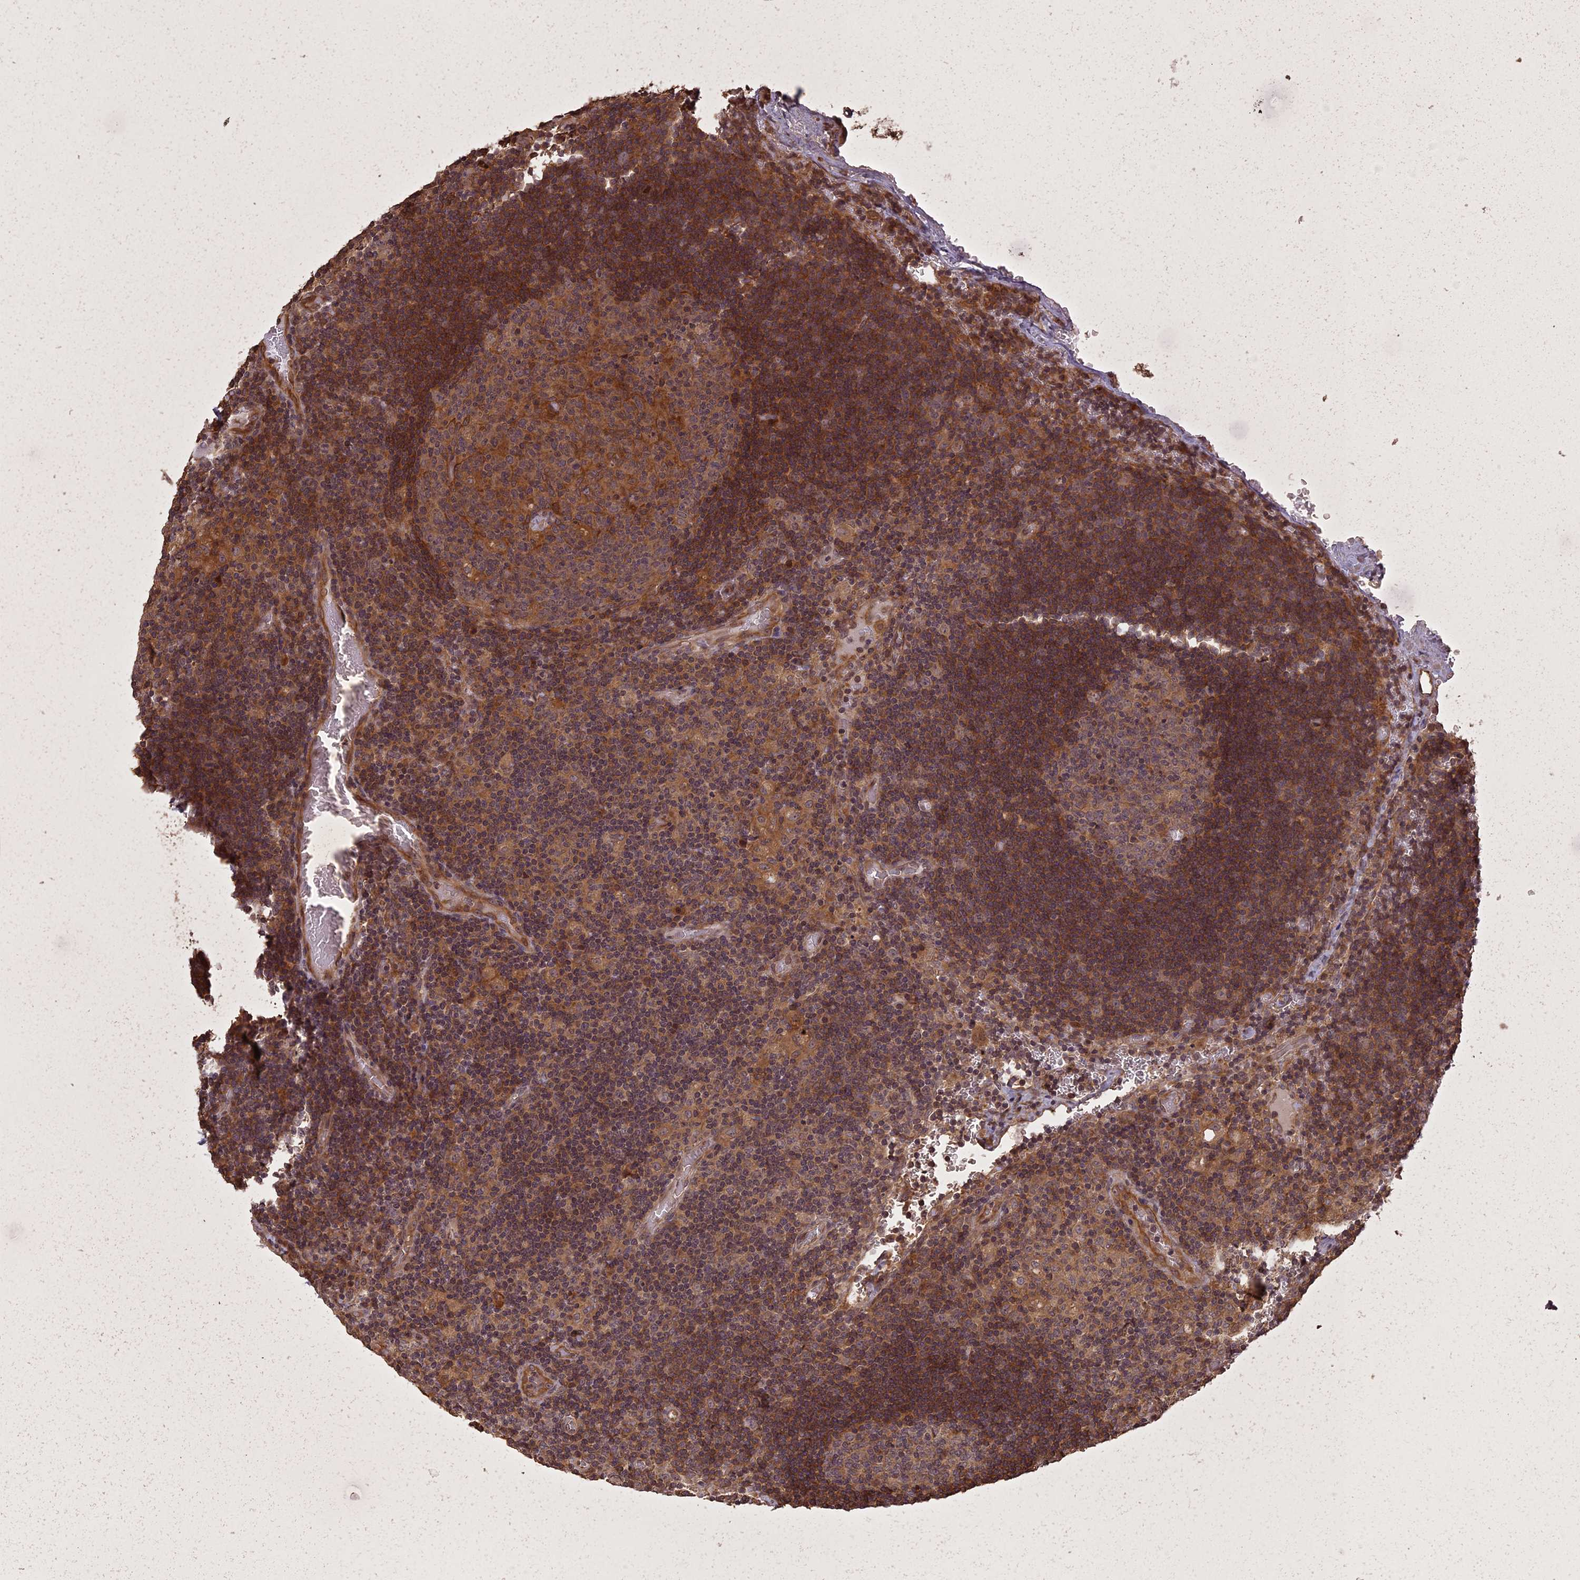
{"staining": {"intensity": "moderate", "quantity": "25%-75%", "location": "cytoplasmic/membranous"}, "tissue": "lymph node", "cell_type": "Germinal center cells", "image_type": "normal", "snomed": [{"axis": "morphology", "description": "Normal tissue, NOS"}, {"axis": "topography", "description": "Lymph node"}], "caption": "IHC (DAB) staining of benign human lymph node shows moderate cytoplasmic/membranous protein staining in about 25%-75% of germinal center cells.", "gene": "LIN37", "patient": {"sex": "female", "age": 73}}